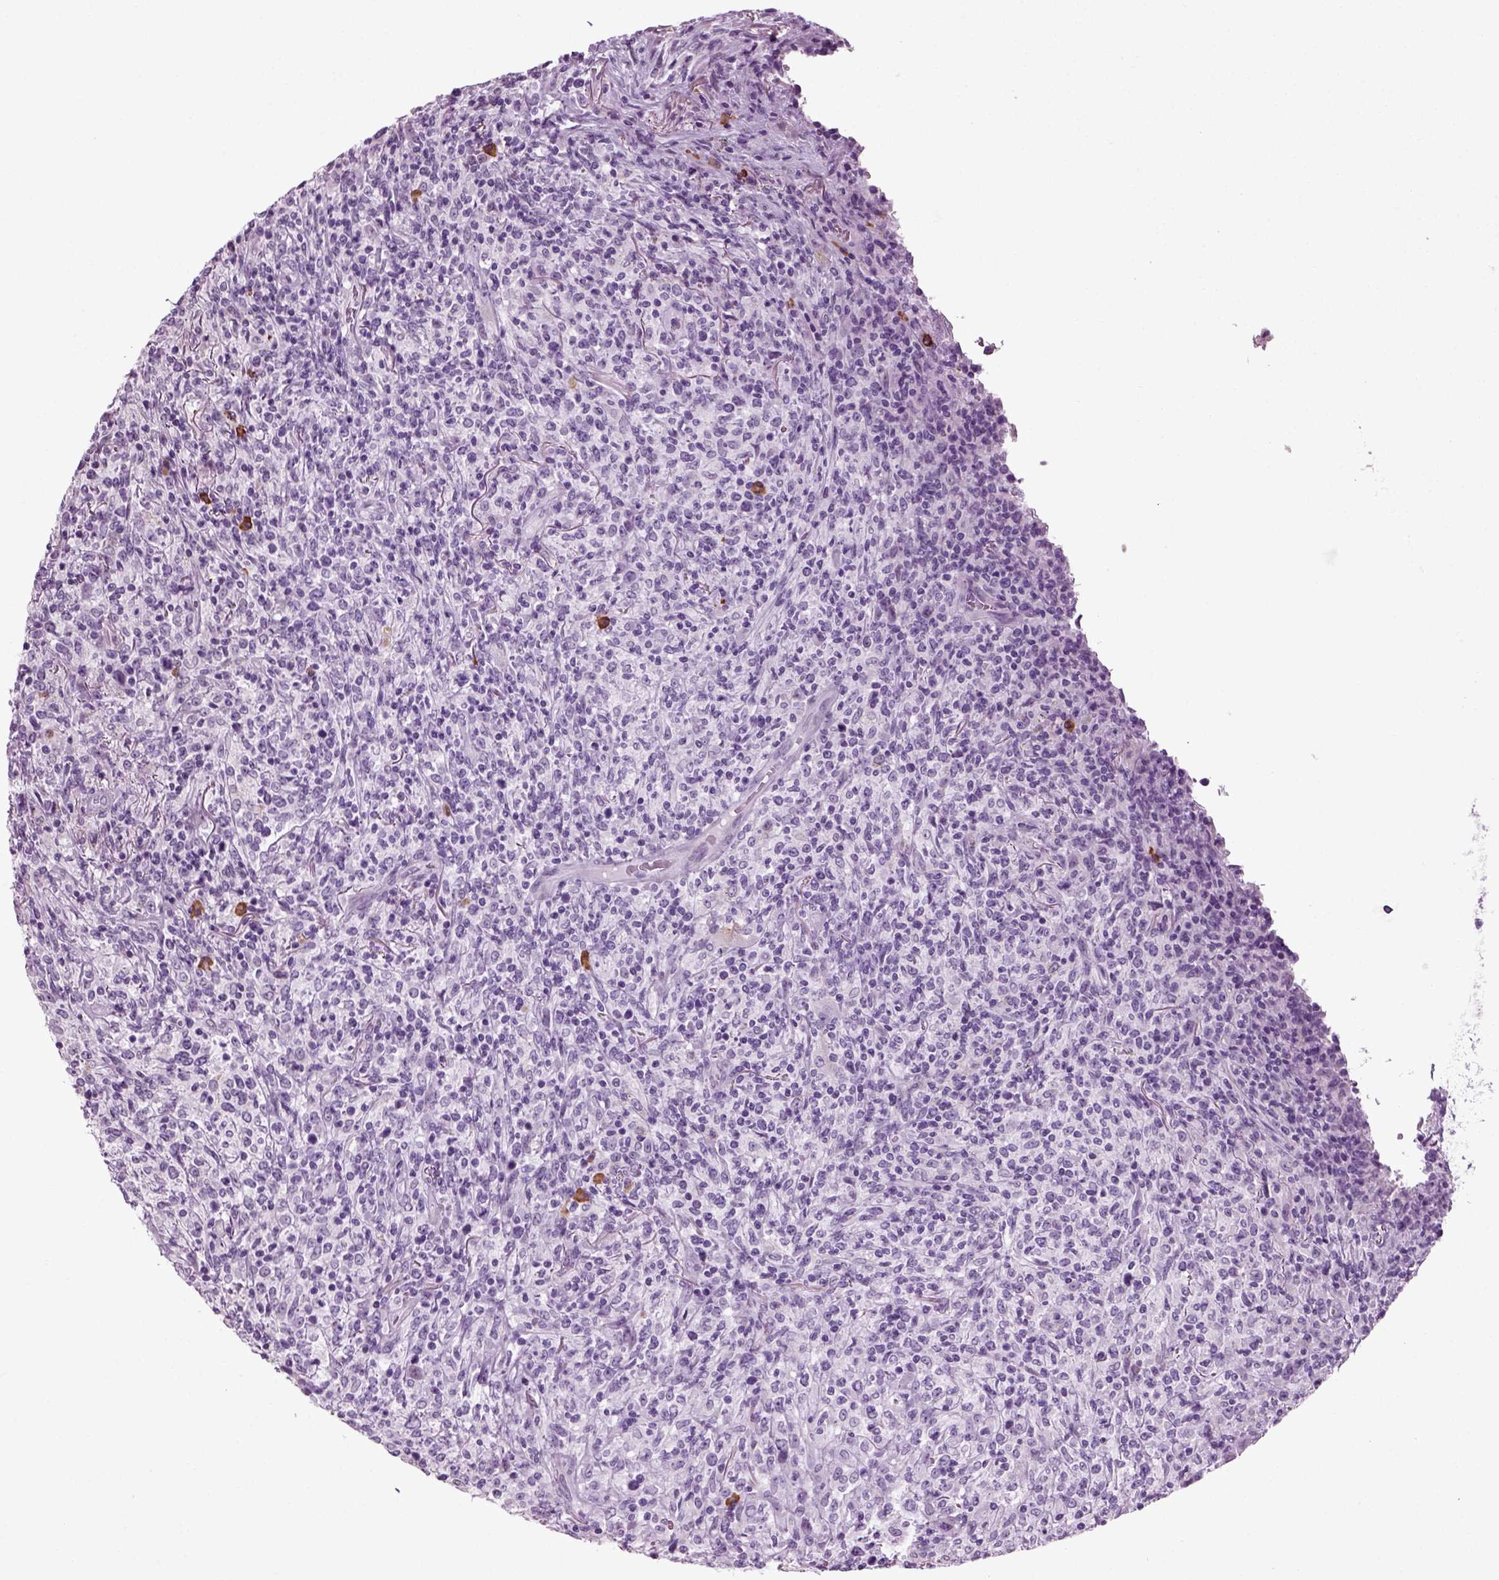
{"staining": {"intensity": "negative", "quantity": "none", "location": "none"}, "tissue": "lymphoma", "cell_type": "Tumor cells", "image_type": "cancer", "snomed": [{"axis": "morphology", "description": "Malignant lymphoma, non-Hodgkin's type, High grade"}, {"axis": "topography", "description": "Lung"}], "caption": "There is no significant expression in tumor cells of lymphoma.", "gene": "SLC26A8", "patient": {"sex": "male", "age": 79}}